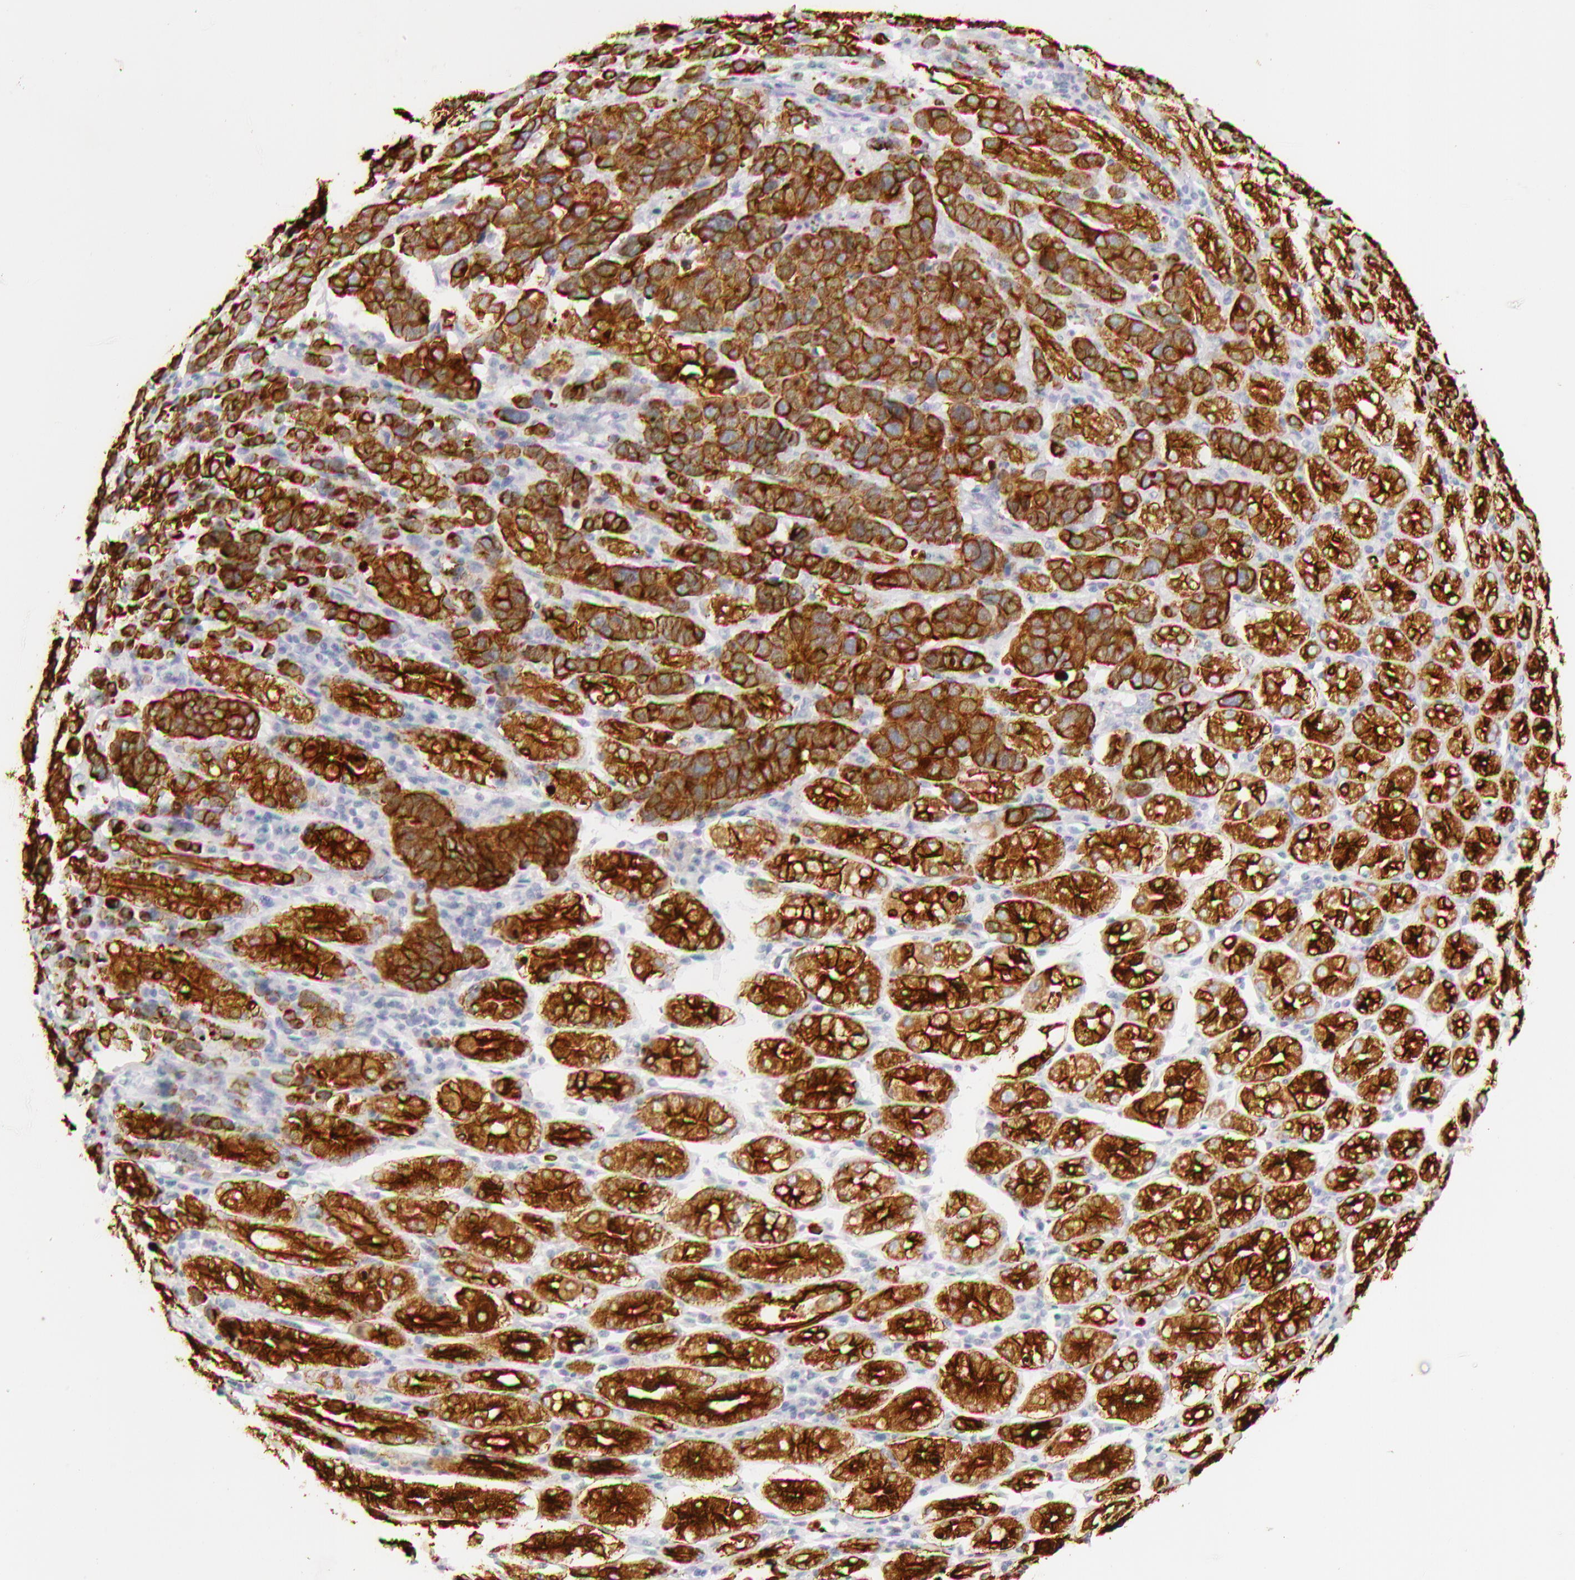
{"staining": {"intensity": "moderate", "quantity": ">75%", "location": "cytoplasmic/membranous"}, "tissue": "stomach cancer", "cell_type": "Tumor cells", "image_type": "cancer", "snomed": [{"axis": "morphology", "description": "Adenocarcinoma, NOS"}, {"axis": "topography", "description": "Stomach, upper"}], "caption": "About >75% of tumor cells in stomach cancer demonstrate moderate cytoplasmic/membranous protein expression as visualized by brown immunohistochemical staining.", "gene": "KRT8", "patient": {"sex": "male", "age": 71}}